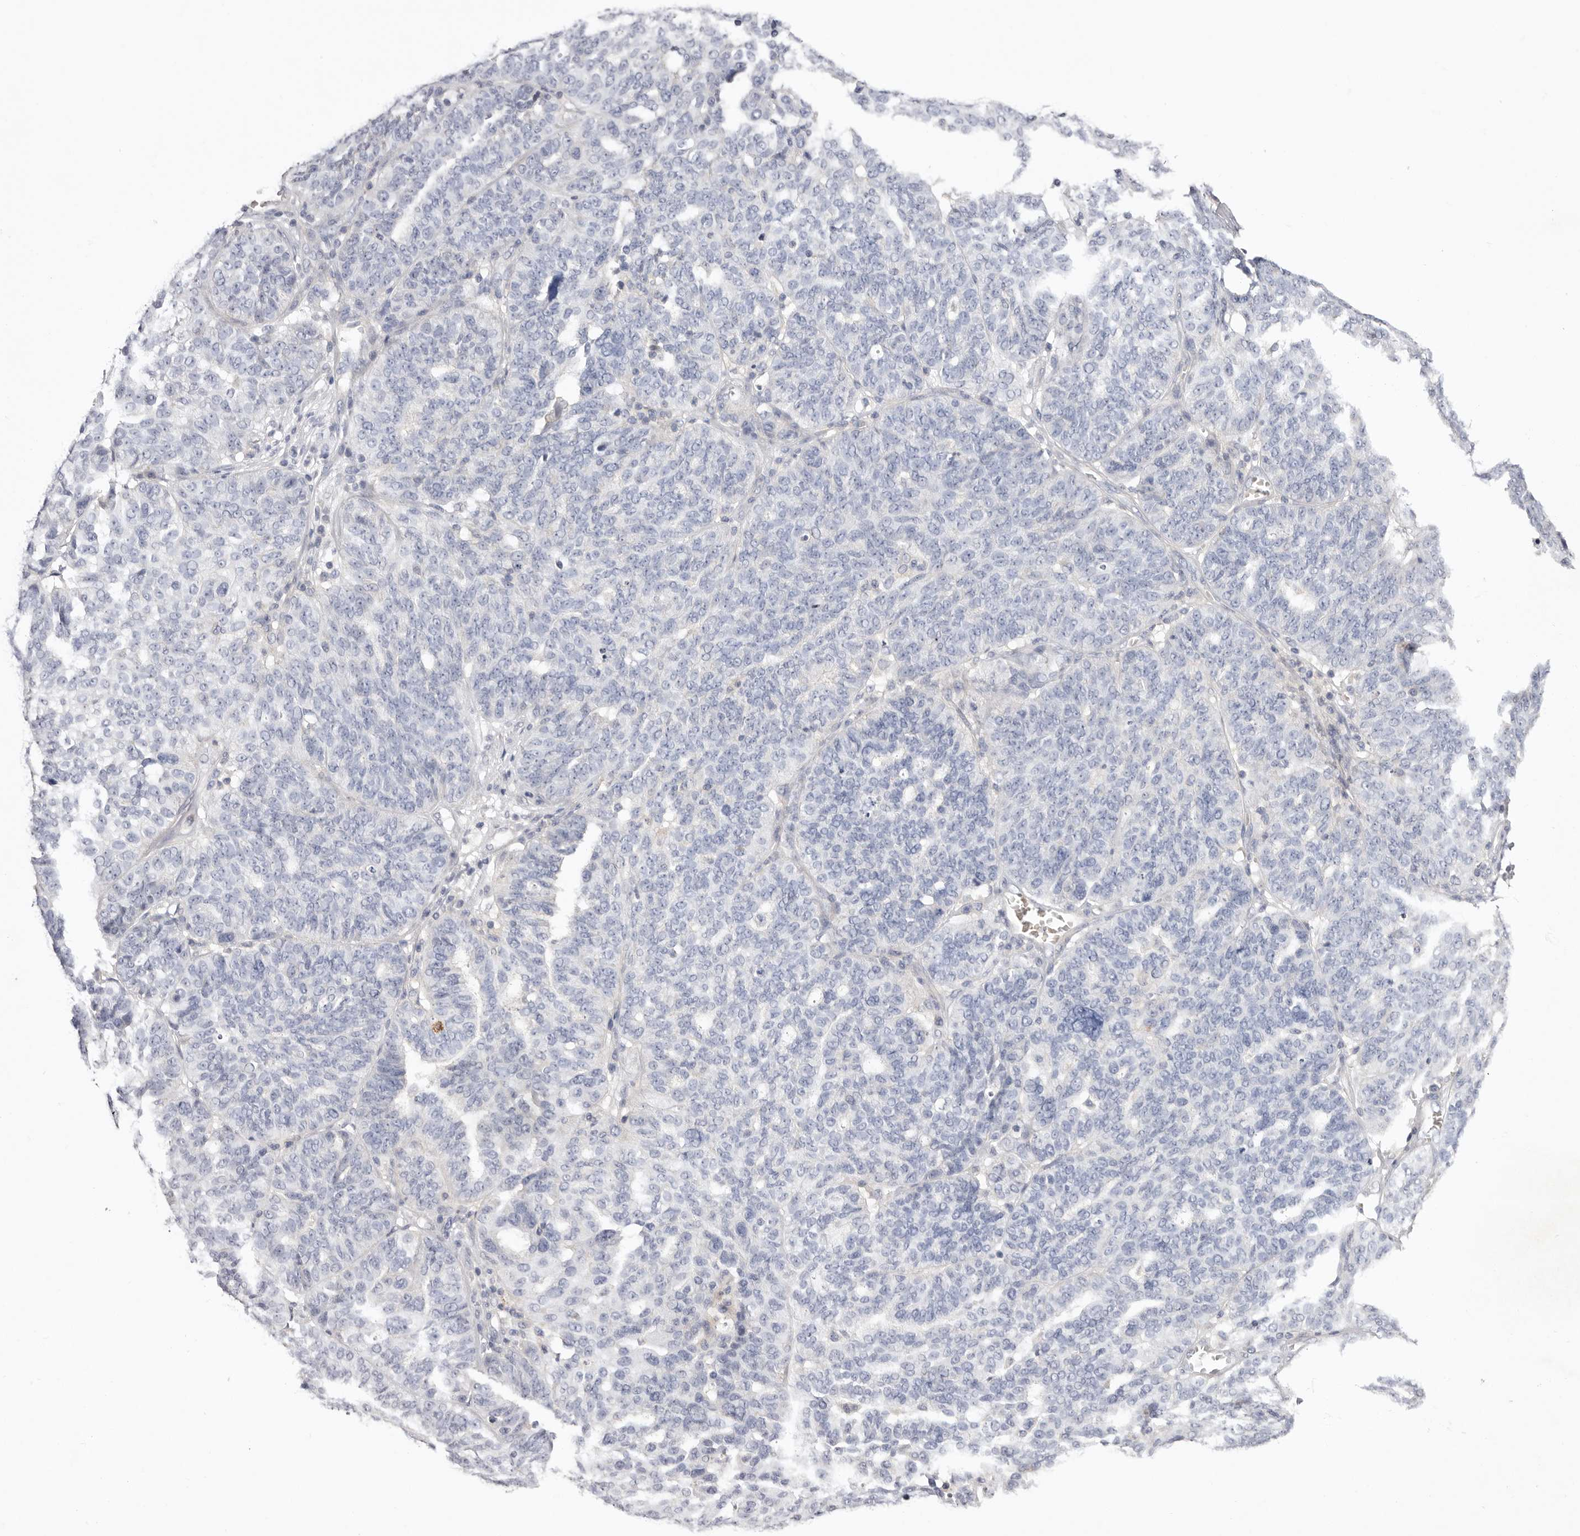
{"staining": {"intensity": "negative", "quantity": "none", "location": "none"}, "tissue": "ovarian cancer", "cell_type": "Tumor cells", "image_type": "cancer", "snomed": [{"axis": "morphology", "description": "Cystadenocarcinoma, serous, NOS"}, {"axis": "topography", "description": "Ovary"}], "caption": "Photomicrograph shows no significant protein positivity in tumor cells of ovarian cancer (serous cystadenocarcinoma).", "gene": "S1PR5", "patient": {"sex": "female", "age": 59}}